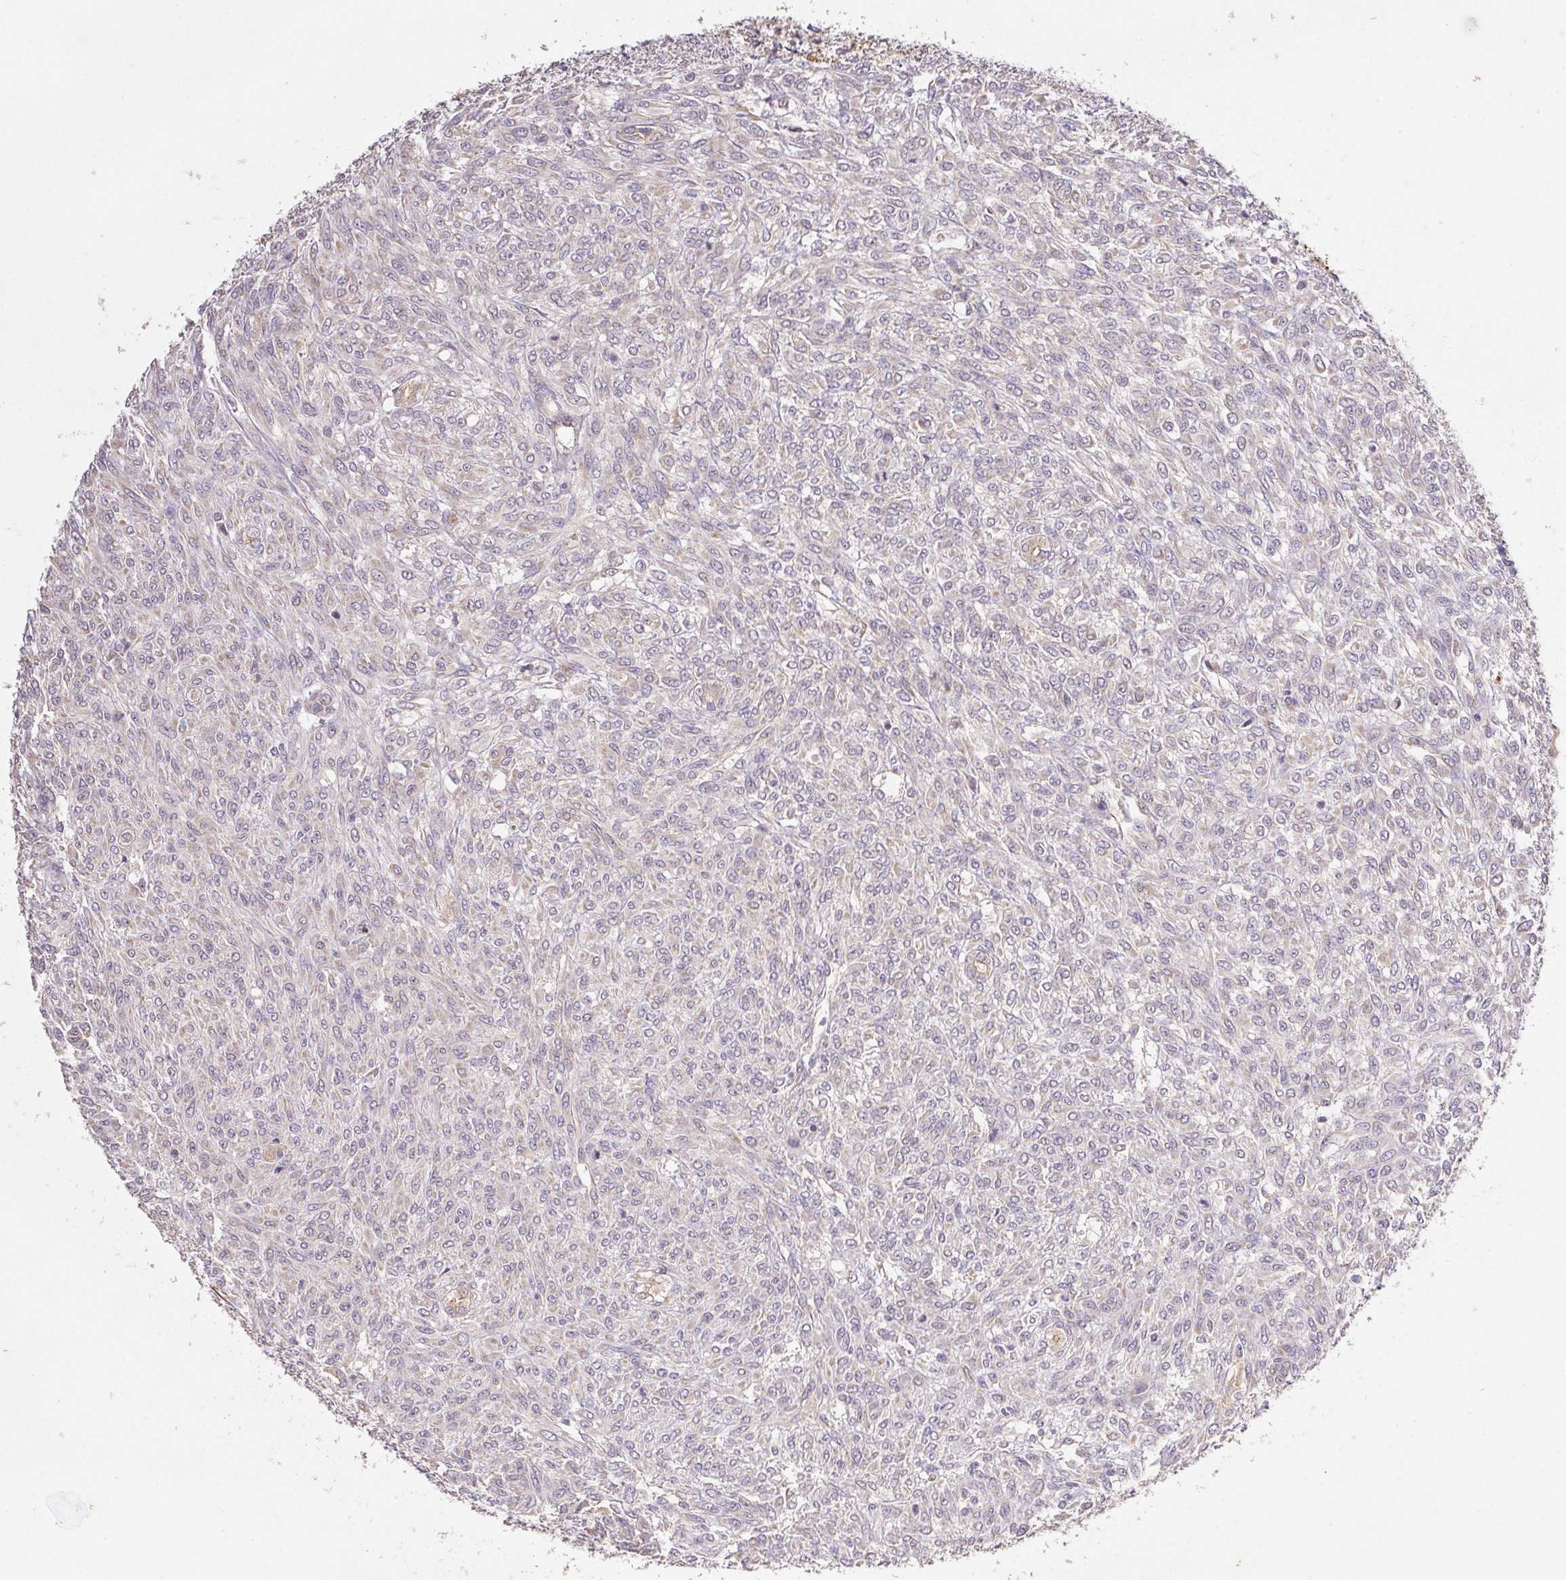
{"staining": {"intensity": "negative", "quantity": "none", "location": "none"}, "tissue": "renal cancer", "cell_type": "Tumor cells", "image_type": "cancer", "snomed": [{"axis": "morphology", "description": "Adenocarcinoma, NOS"}, {"axis": "topography", "description": "Kidney"}], "caption": "Adenocarcinoma (renal) was stained to show a protein in brown. There is no significant positivity in tumor cells.", "gene": "RAB11A", "patient": {"sex": "male", "age": 58}}